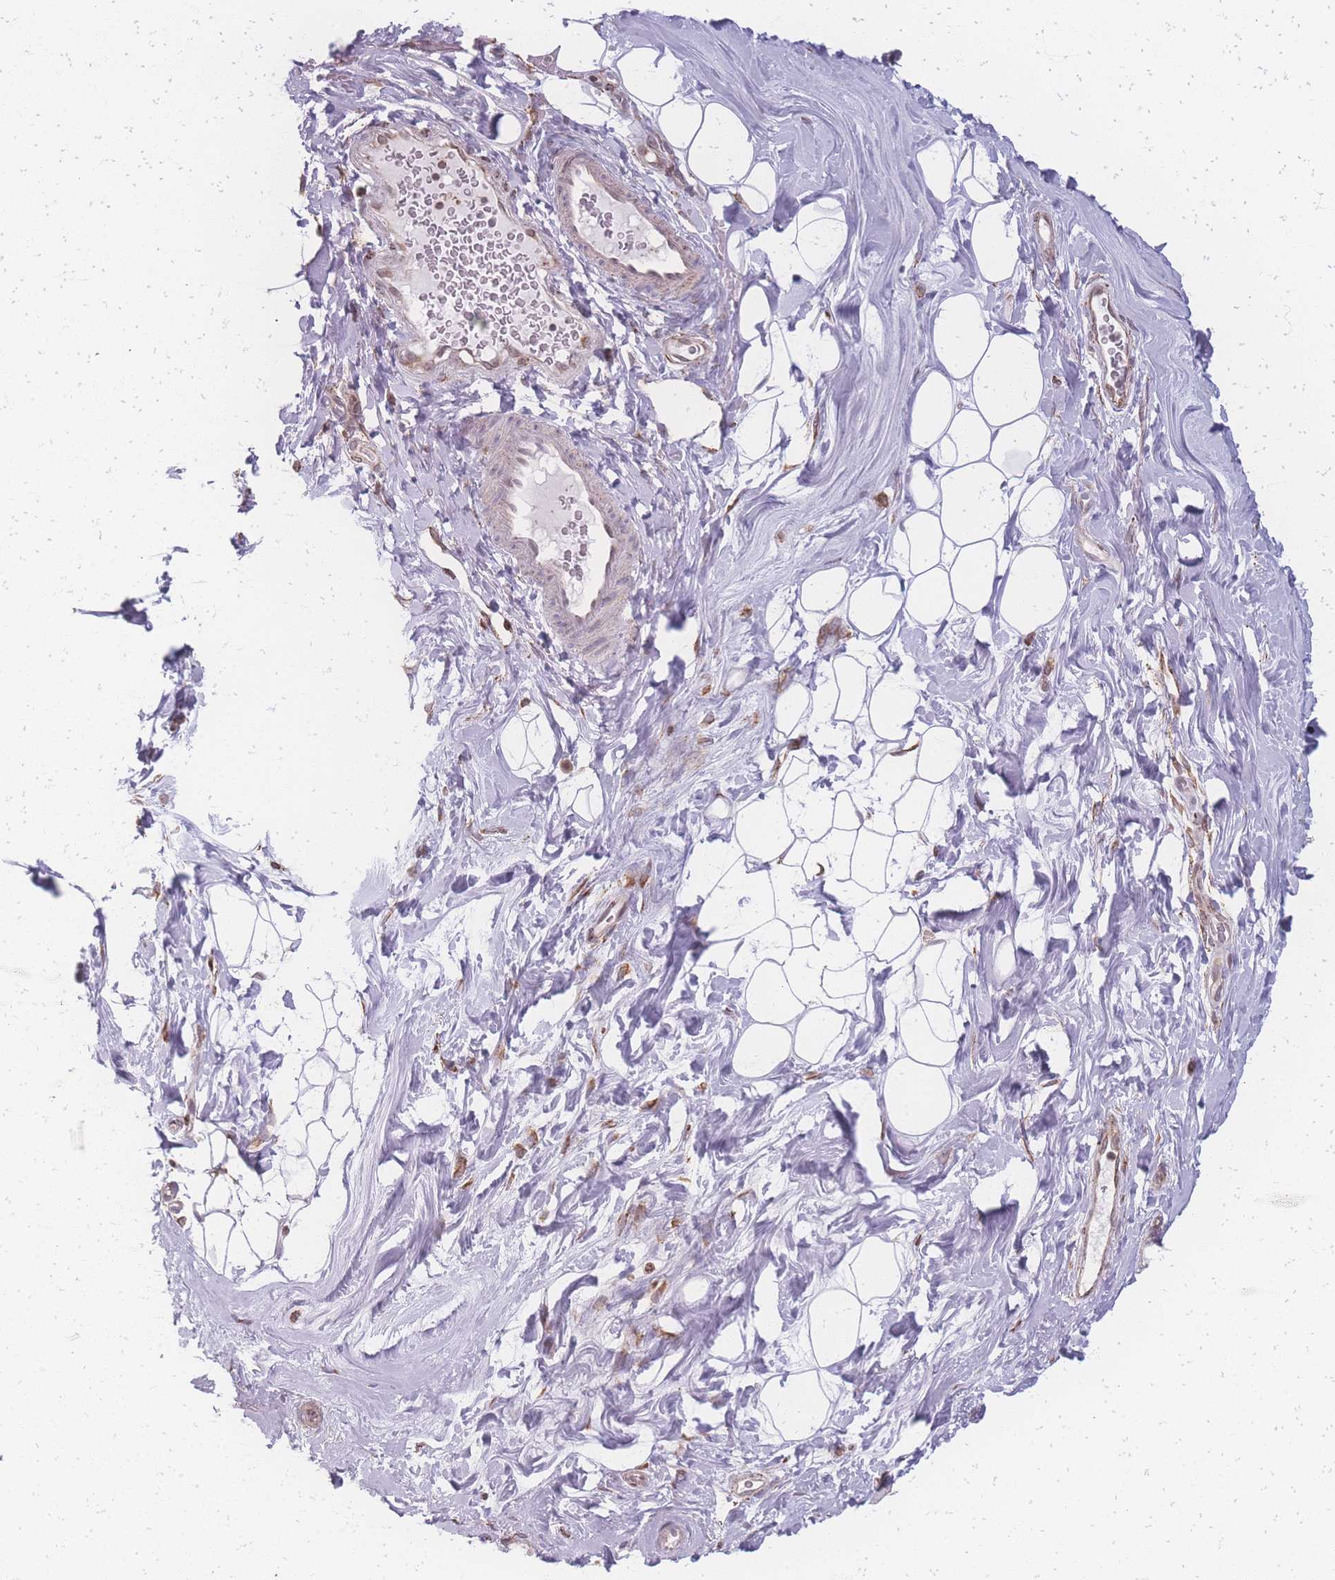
{"staining": {"intensity": "negative", "quantity": "none", "location": "none"}, "tissue": "adipose tissue", "cell_type": "Adipocytes", "image_type": "normal", "snomed": [{"axis": "morphology", "description": "Normal tissue, NOS"}, {"axis": "topography", "description": "Breast"}], "caption": "Human adipose tissue stained for a protein using immunohistochemistry reveals no staining in adipocytes.", "gene": "ZC3H13", "patient": {"sex": "female", "age": 26}}